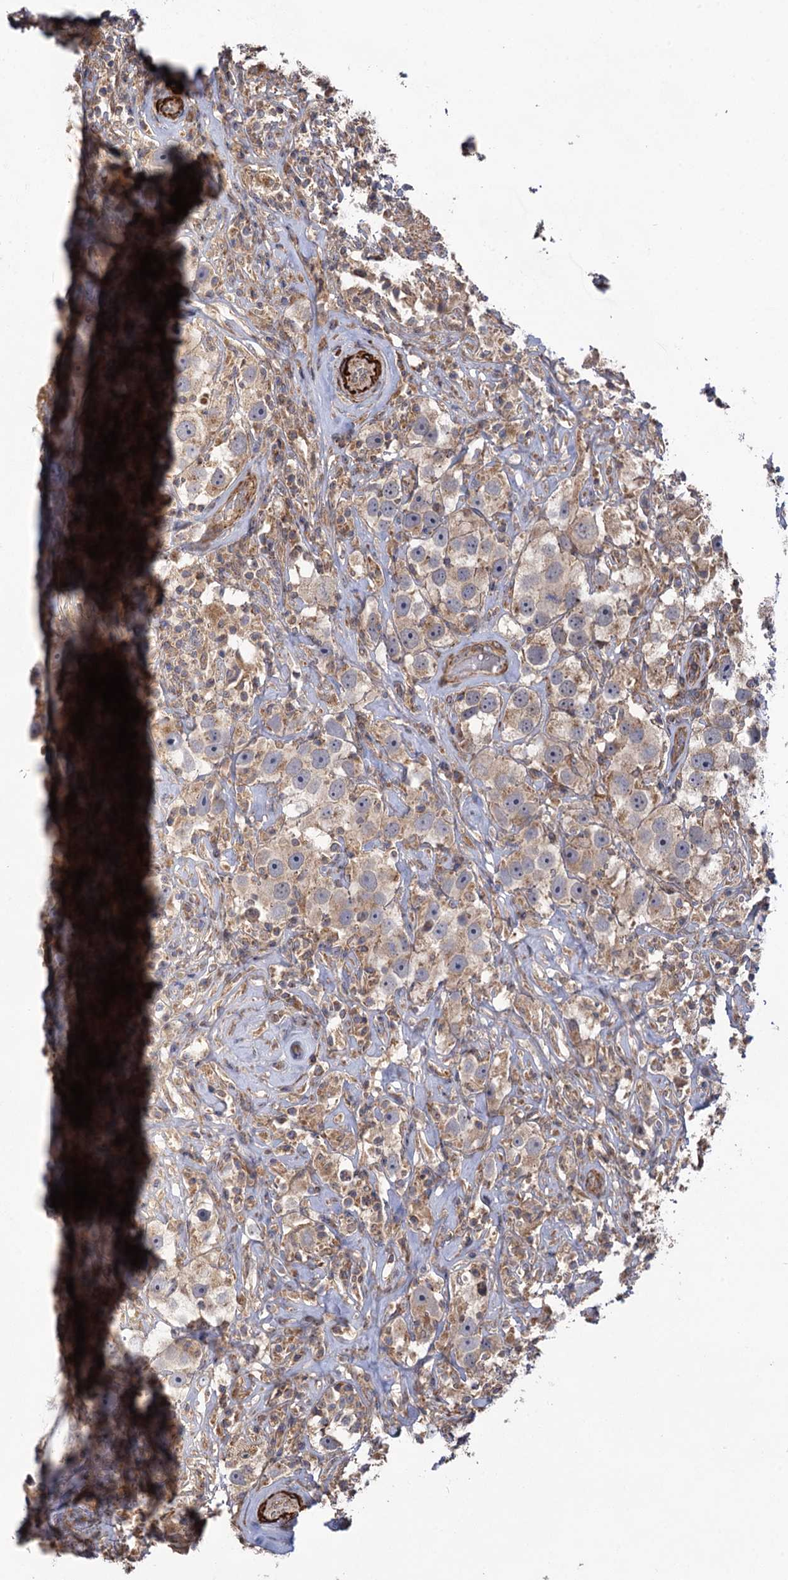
{"staining": {"intensity": "weak", "quantity": ">75%", "location": "cytoplasmic/membranous"}, "tissue": "testis cancer", "cell_type": "Tumor cells", "image_type": "cancer", "snomed": [{"axis": "morphology", "description": "Seminoma, NOS"}, {"axis": "topography", "description": "Testis"}], "caption": "Immunohistochemical staining of human seminoma (testis) displays low levels of weak cytoplasmic/membranous protein positivity in approximately >75% of tumor cells.", "gene": "WDR88", "patient": {"sex": "male", "age": 49}}